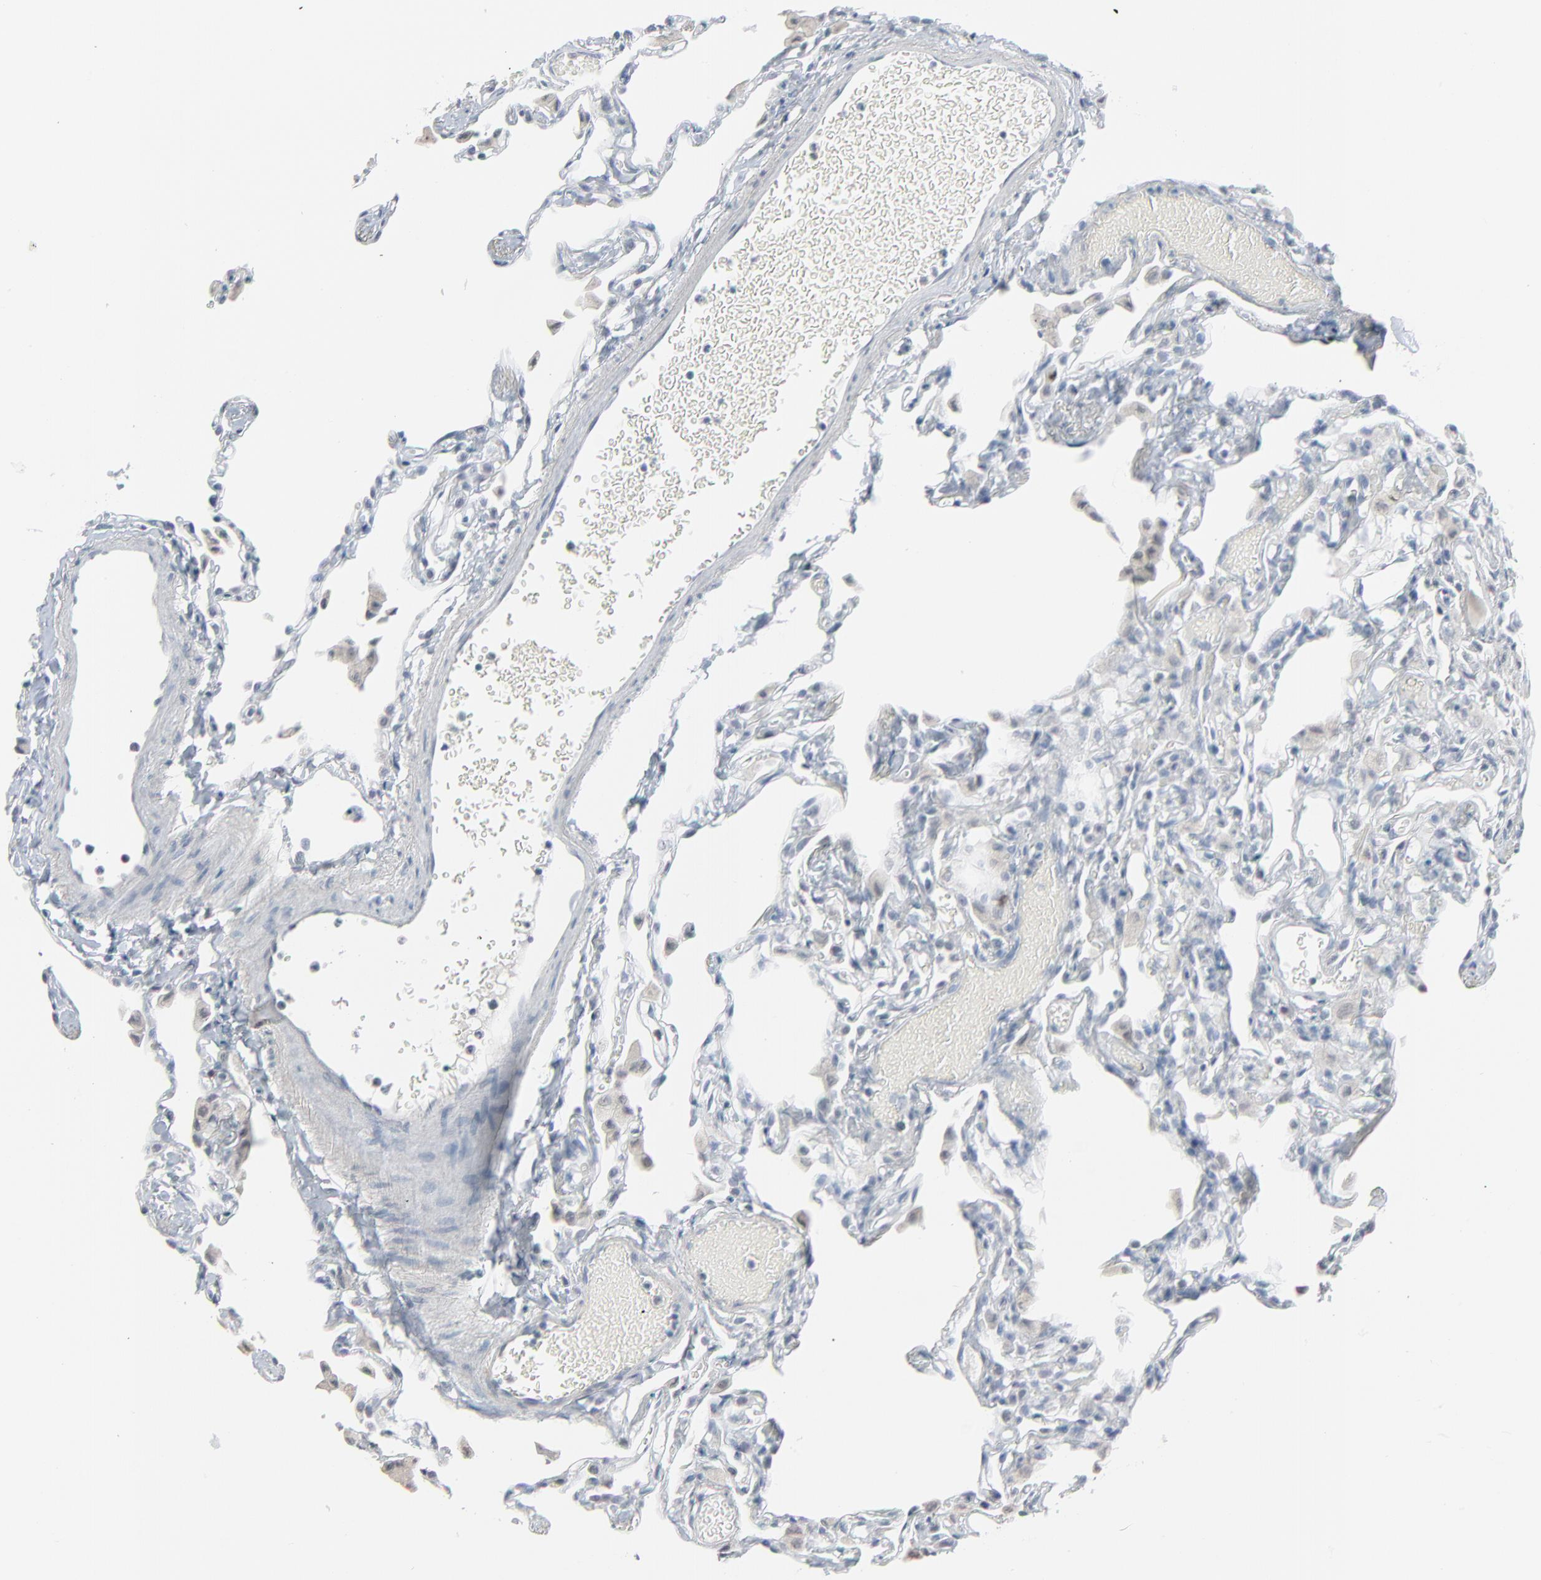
{"staining": {"intensity": "negative", "quantity": "none", "location": "none"}, "tissue": "lung", "cell_type": "Alveolar cells", "image_type": "normal", "snomed": [{"axis": "morphology", "description": "Normal tissue, NOS"}, {"axis": "topography", "description": "Lung"}], "caption": "High power microscopy histopathology image of an immunohistochemistry (IHC) photomicrograph of unremarkable lung, revealing no significant staining in alveolar cells.", "gene": "SAGE1", "patient": {"sex": "female", "age": 49}}